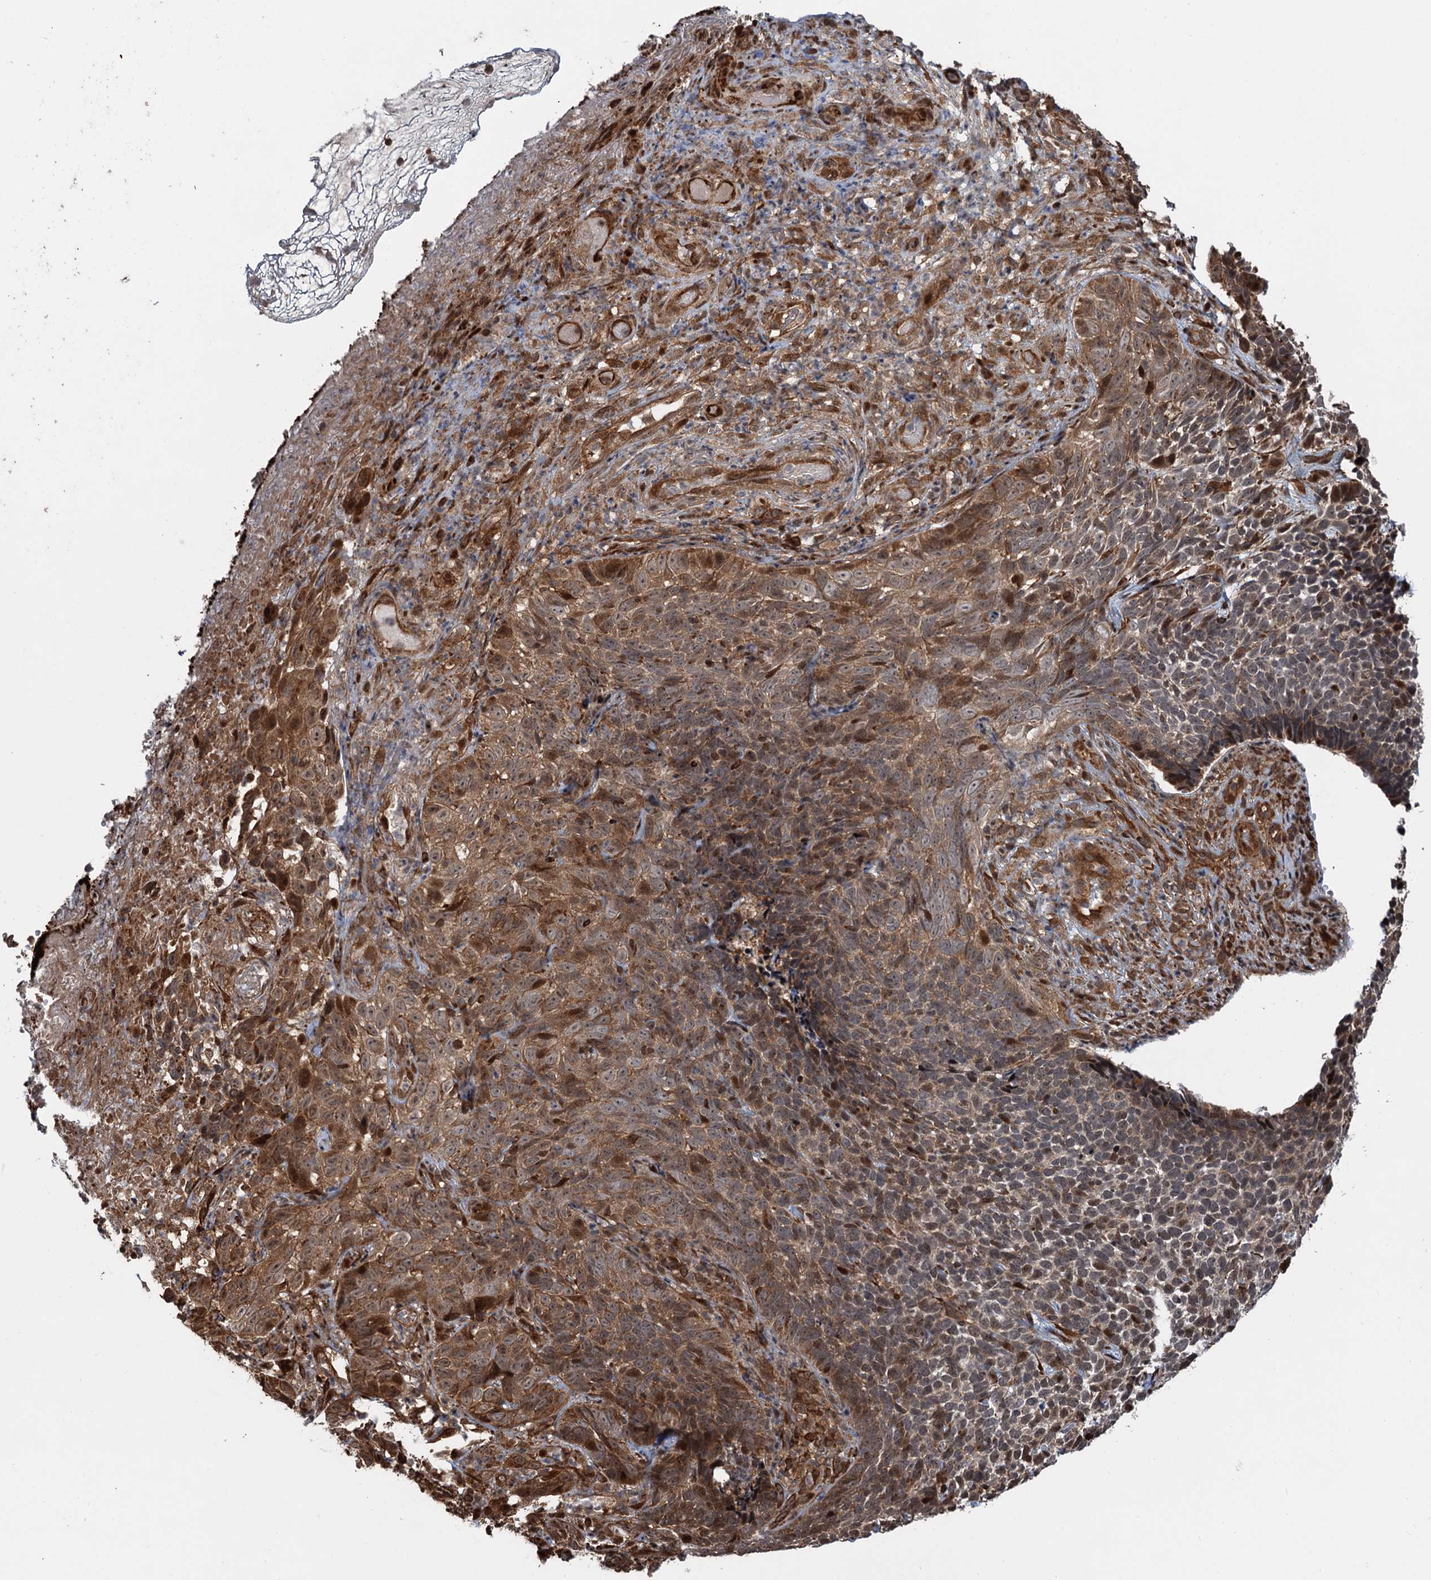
{"staining": {"intensity": "moderate", "quantity": ">75%", "location": "cytoplasmic/membranous,nuclear"}, "tissue": "skin cancer", "cell_type": "Tumor cells", "image_type": "cancer", "snomed": [{"axis": "morphology", "description": "Basal cell carcinoma"}, {"axis": "topography", "description": "Skin"}], "caption": "This histopathology image demonstrates immunohistochemistry staining of human skin cancer (basal cell carcinoma), with medium moderate cytoplasmic/membranous and nuclear expression in approximately >75% of tumor cells.", "gene": "SNRNP25", "patient": {"sex": "female", "age": 84}}